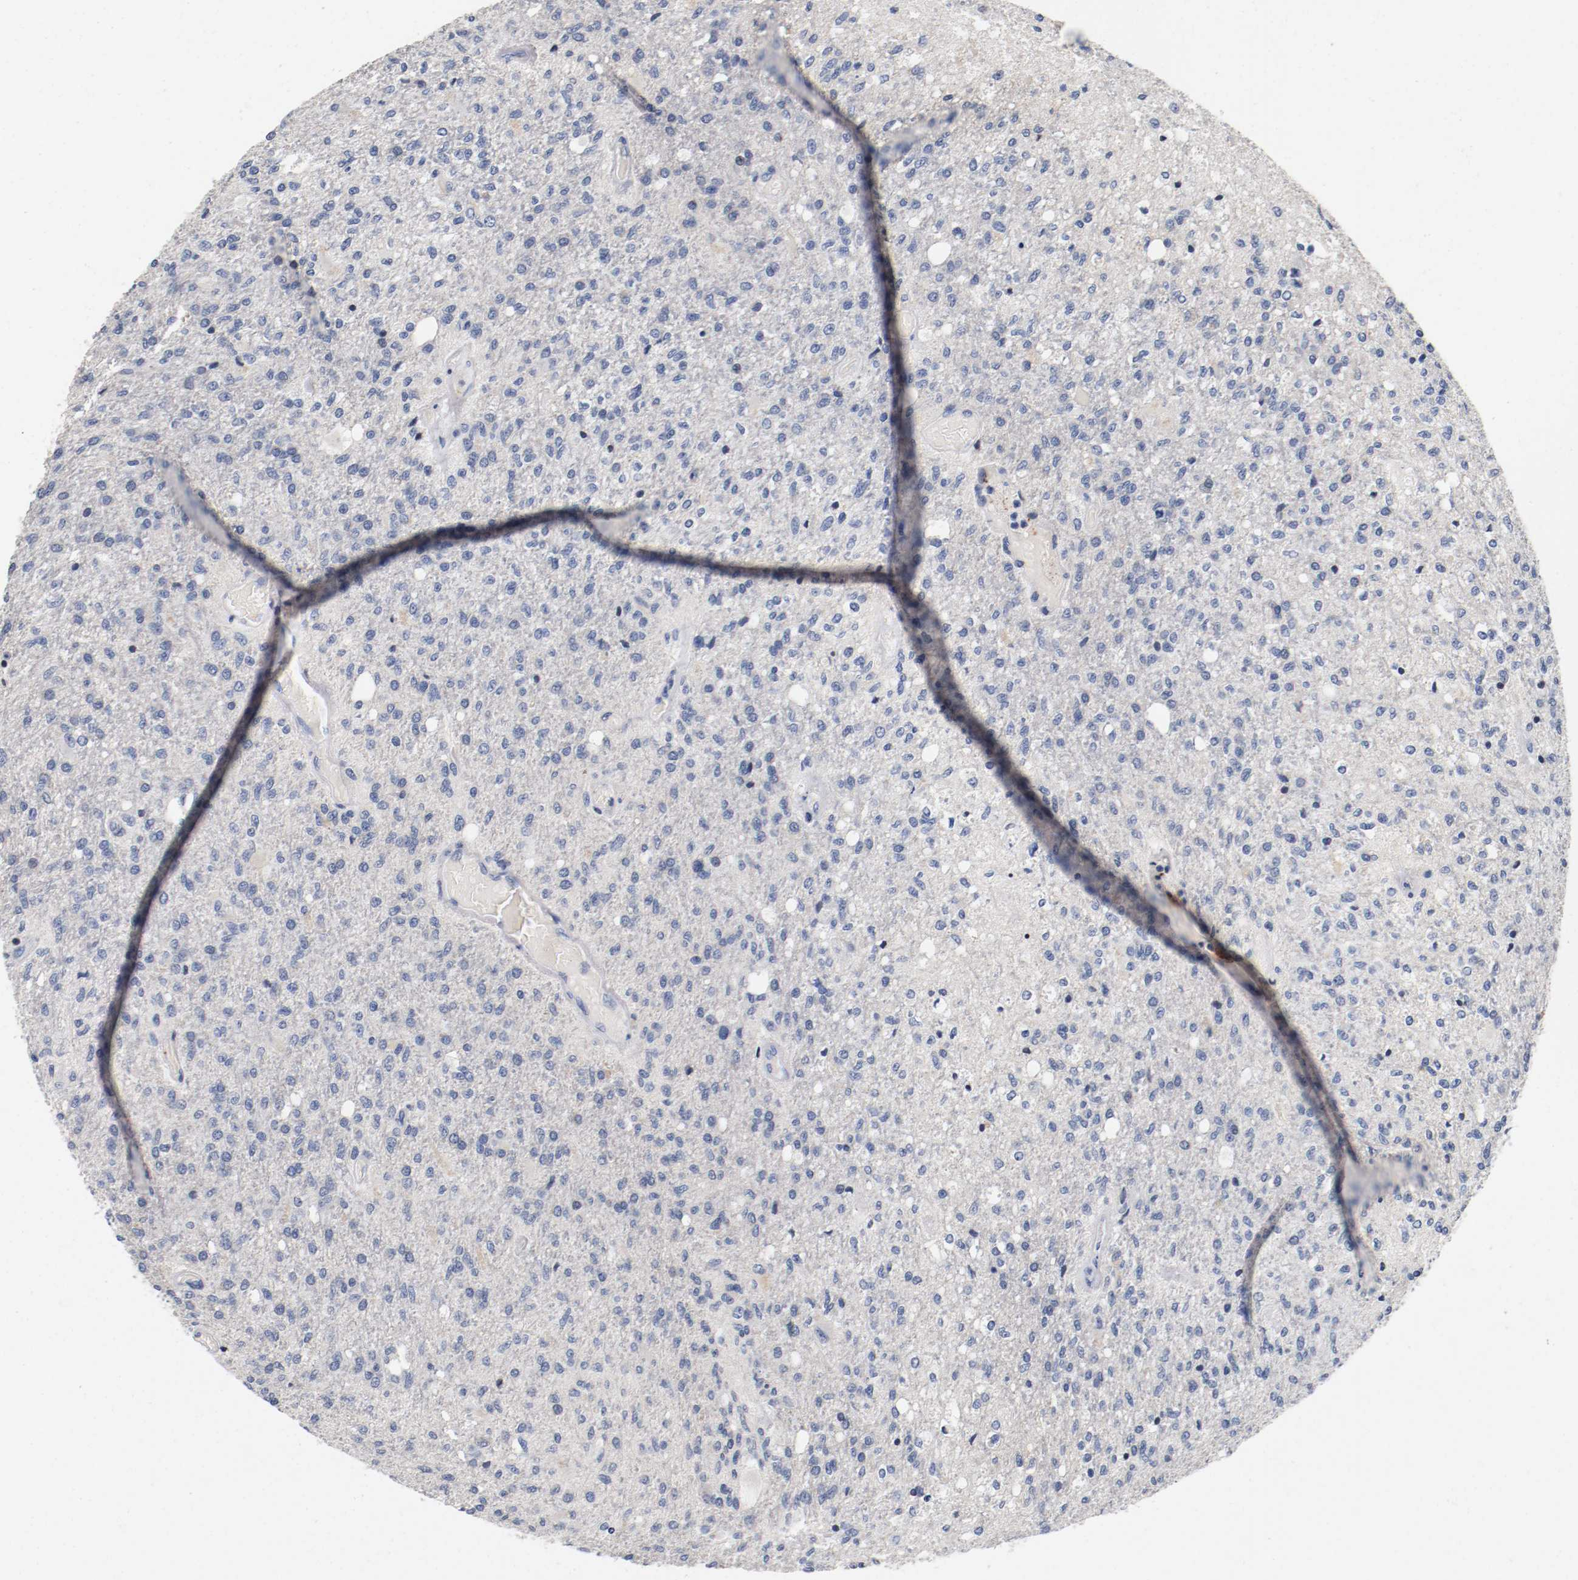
{"staining": {"intensity": "negative", "quantity": "none", "location": "none"}, "tissue": "glioma", "cell_type": "Tumor cells", "image_type": "cancer", "snomed": [{"axis": "morphology", "description": "Normal tissue, NOS"}, {"axis": "morphology", "description": "Glioma, malignant, High grade"}, {"axis": "topography", "description": "Cerebral cortex"}], "caption": "Immunohistochemical staining of malignant glioma (high-grade) demonstrates no significant positivity in tumor cells.", "gene": "PIM1", "patient": {"sex": "male", "age": 77}}